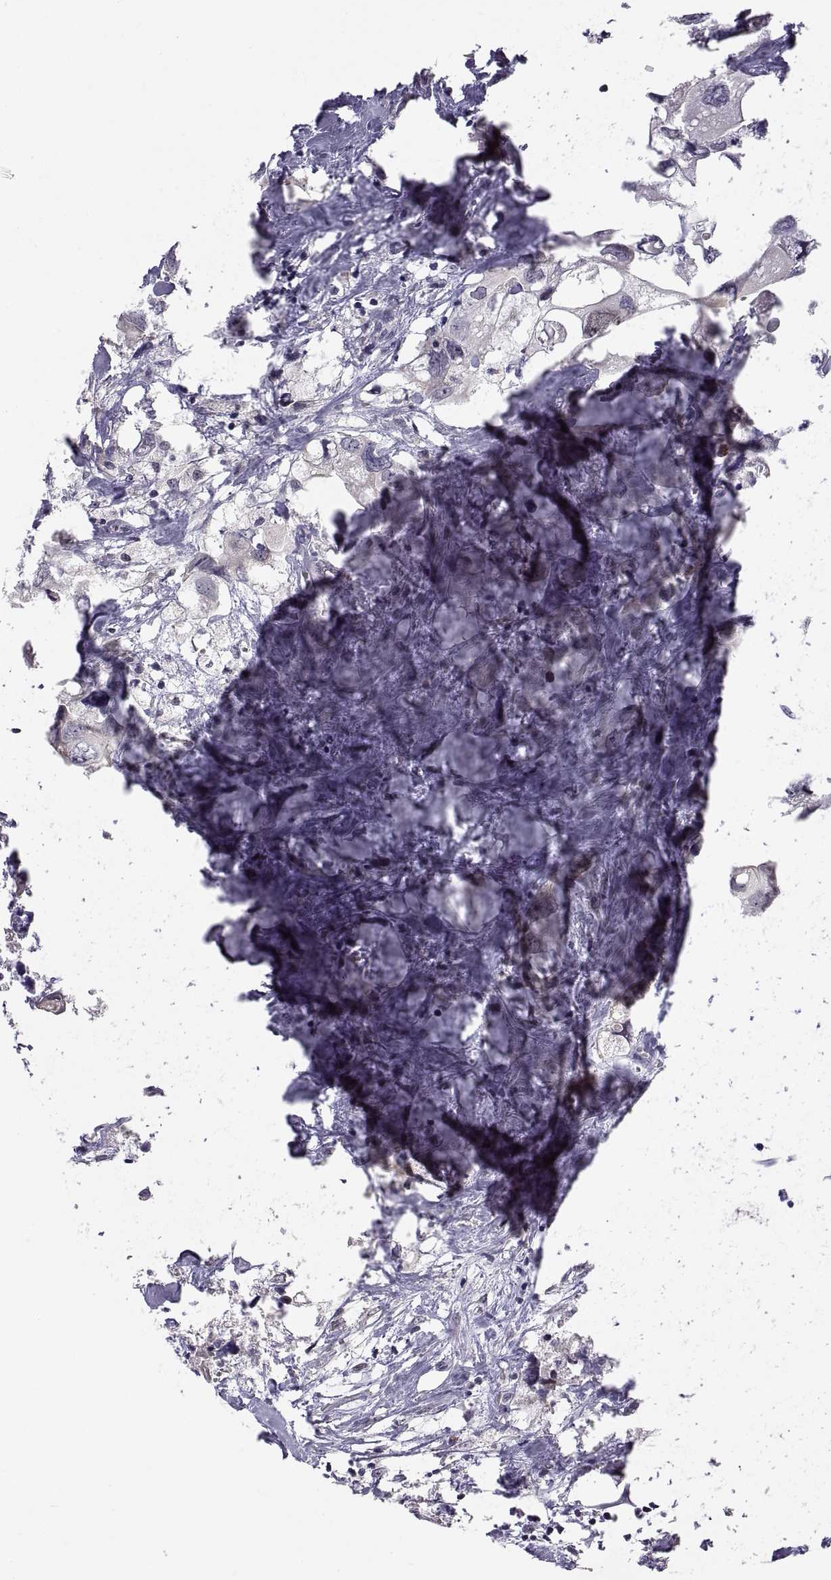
{"staining": {"intensity": "negative", "quantity": "none", "location": "none"}, "tissue": "urothelial cancer", "cell_type": "Tumor cells", "image_type": "cancer", "snomed": [{"axis": "morphology", "description": "Urothelial carcinoma, High grade"}, {"axis": "topography", "description": "Urinary bladder"}], "caption": "The IHC micrograph has no significant staining in tumor cells of urothelial cancer tissue. (Brightfield microscopy of DAB immunohistochemistry at high magnification).", "gene": "CHFR", "patient": {"sex": "male", "age": 59}}